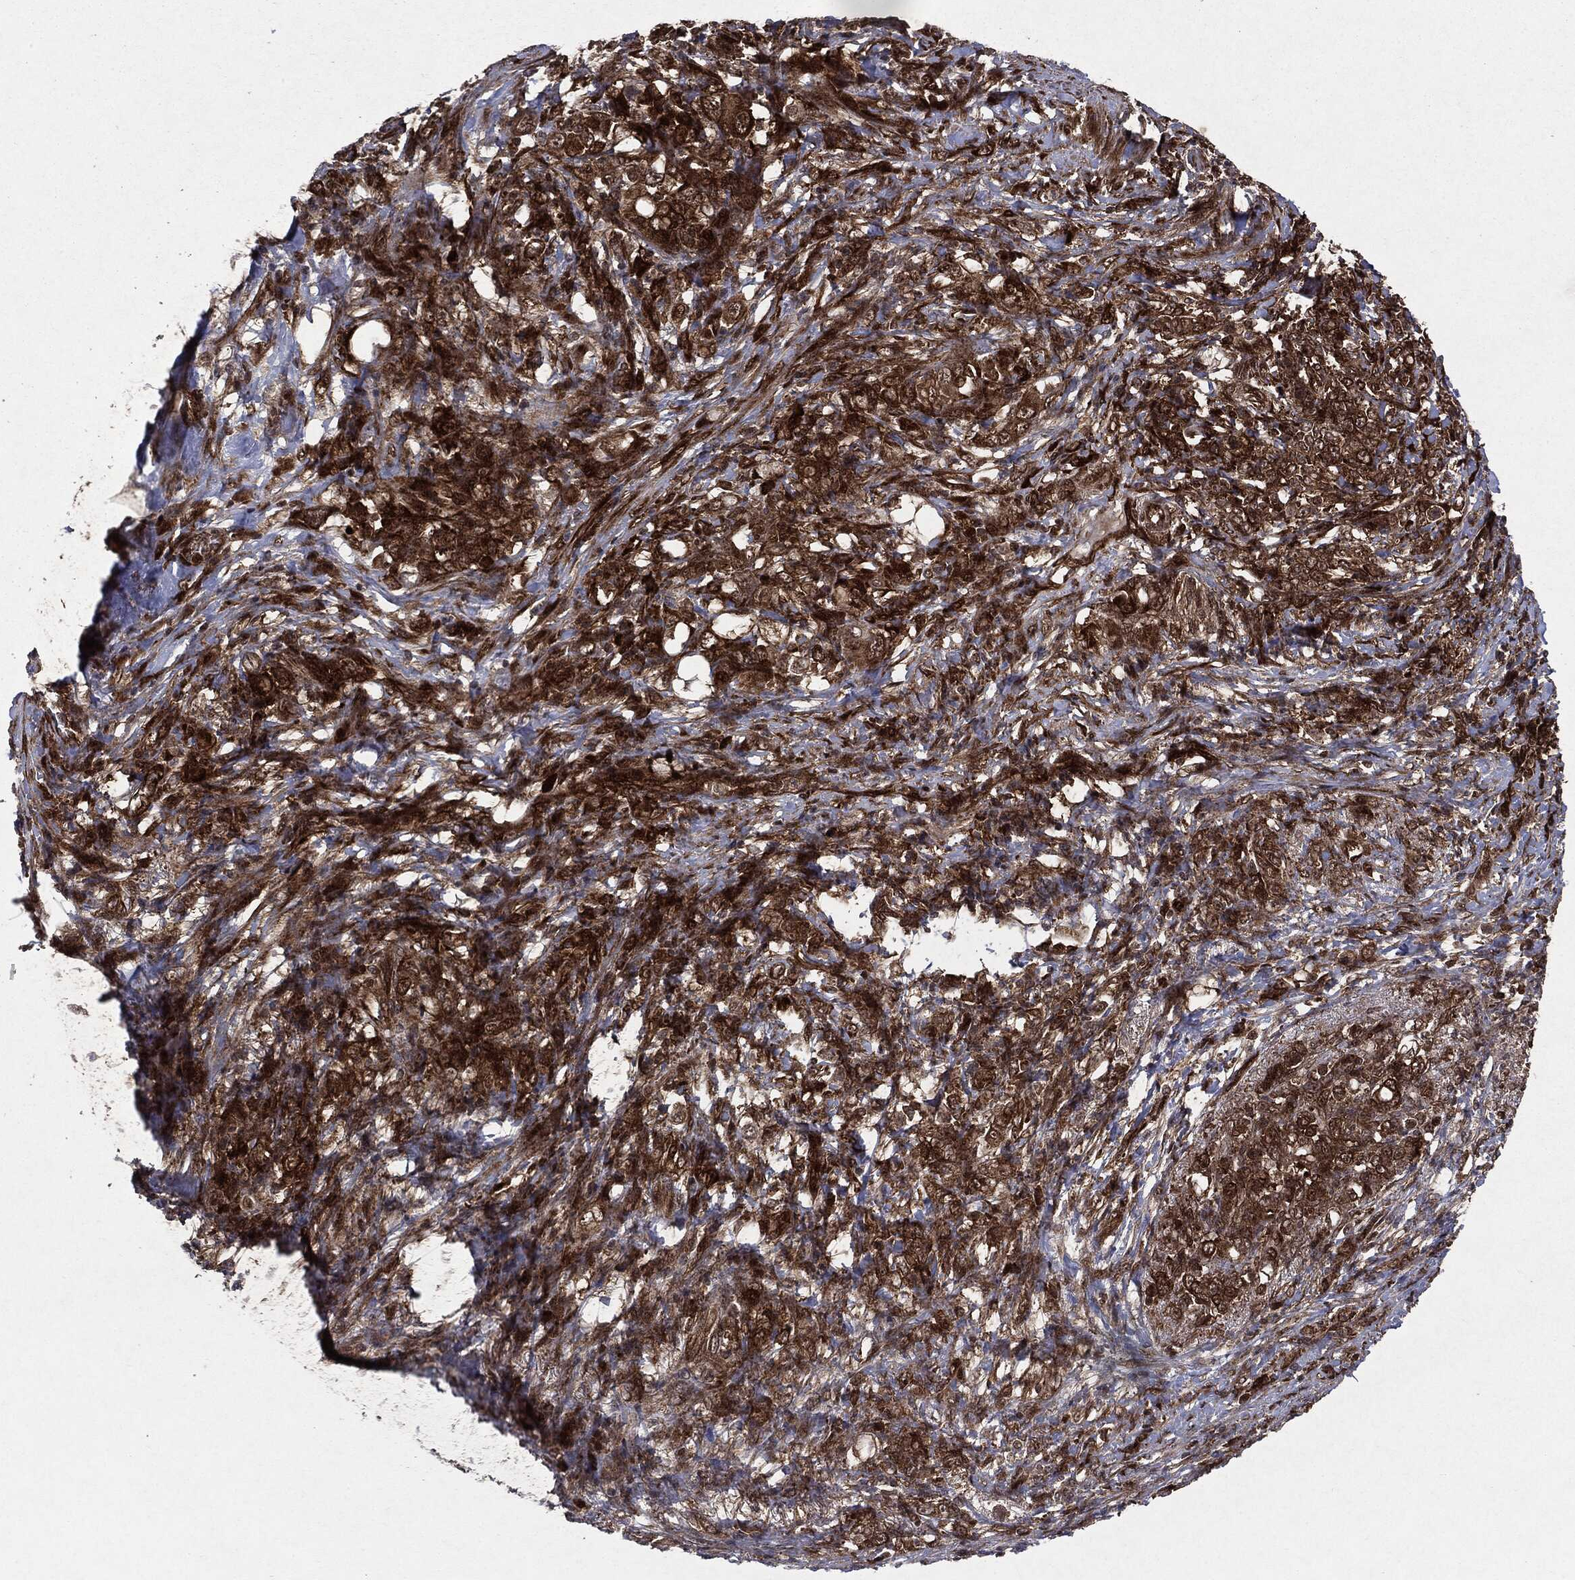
{"staining": {"intensity": "moderate", "quantity": ">75%", "location": "cytoplasmic/membranous"}, "tissue": "stomach cancer", "cell_type": "Tumor cells", "image_type": "cancer", "snomed": [{"axis": "morphology", "description": "Normal tissue, NOS"}, {"axis": "morphology", "description": "Adenocarcinoma, NOS"}, {"axis": "topography", "description": "Stomach"}], "caption": "Moderate cytoplasmic/membranous staining for a protein is seen in about >75% of tumor cells of stomach cancer (adenocarcinoma) using immunohistochemistry.", "gene": "OTUB1", "patient": {"sex": "female", "age": 79}}